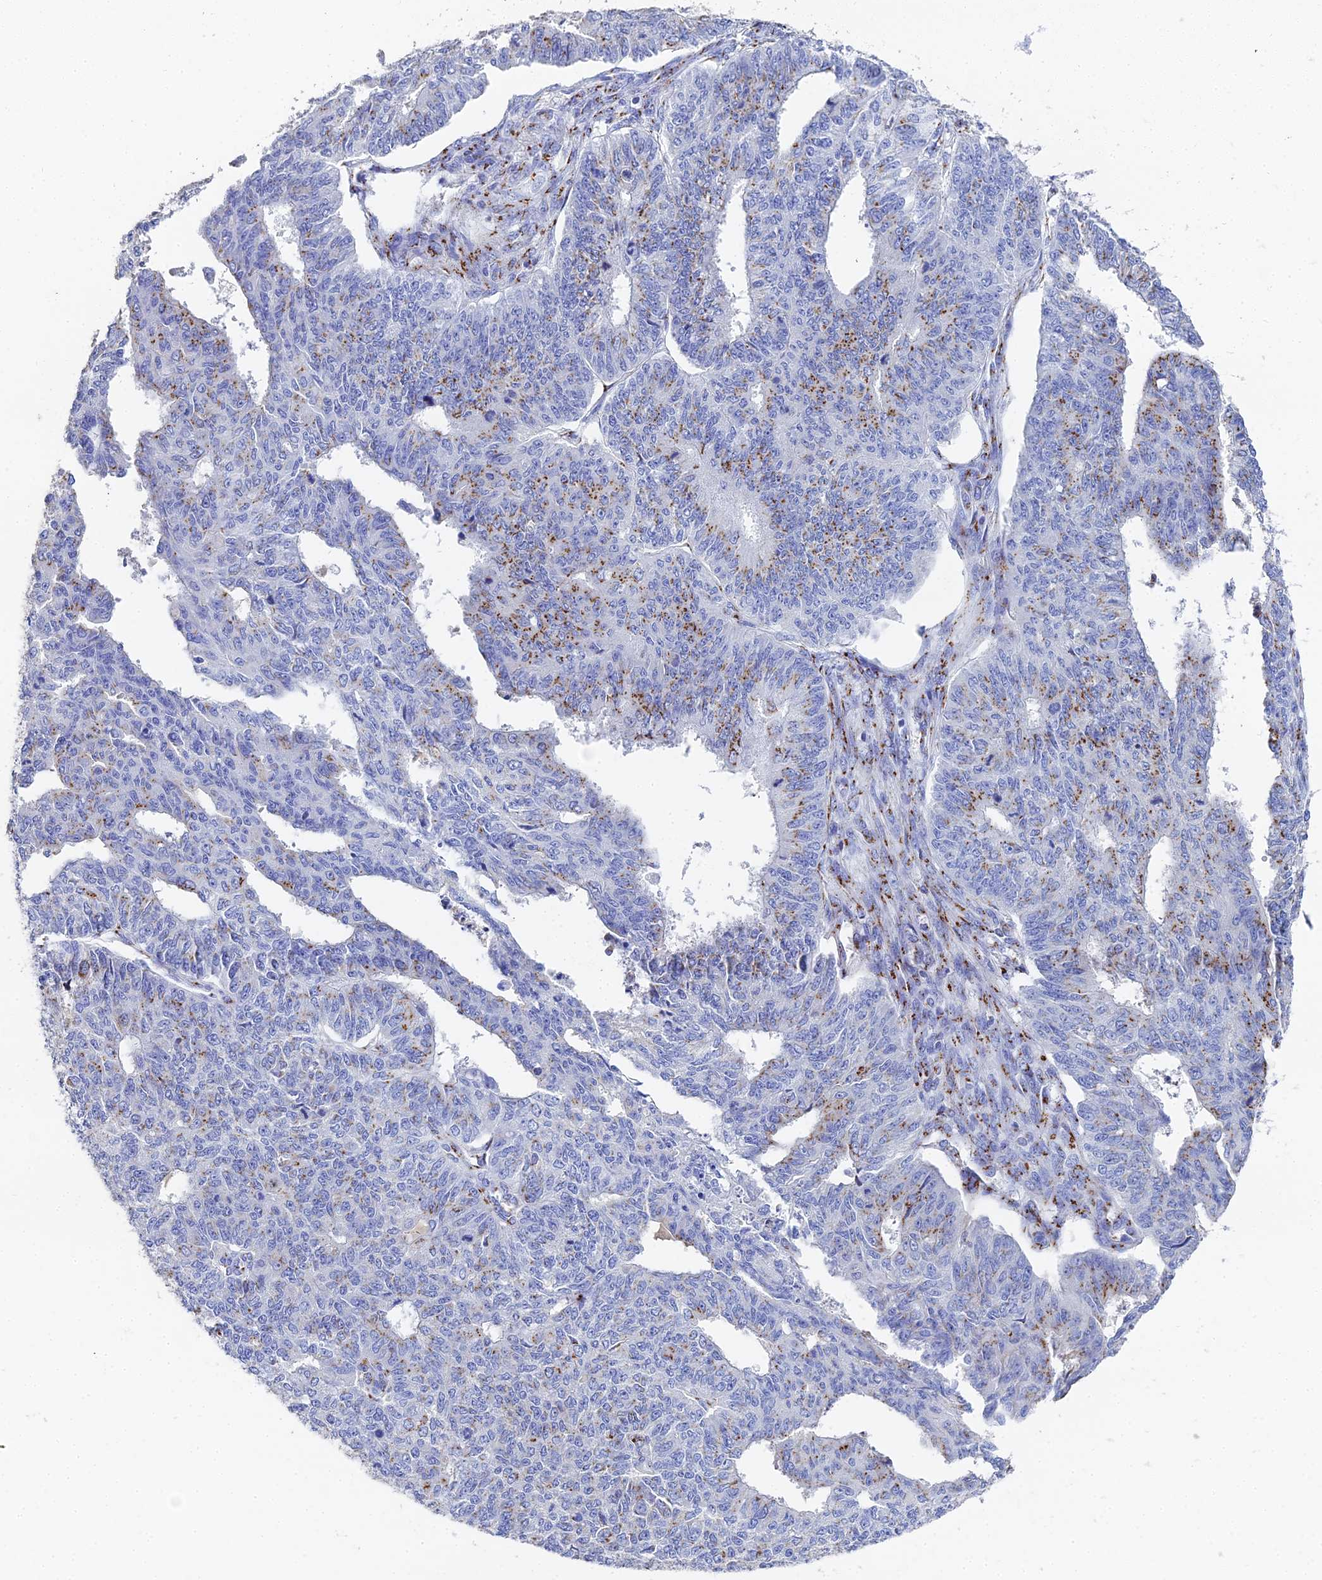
{"staining": {"intensity": "moderate", "quantity": "<25%", "location": "cytoplasmic/membranous"}, "tissue": "endometrial cancer", "cell_type": "Tumor cells", "image_type": "cancer", "snomed": [{"axis": "morphology", "description": "Adenocarcinoma, NOS"}, {"axis": "topography", "description": "Endometrium"}], "caption": "Human endometrial cancer stained with a protein marker demonstrates moderate staining in tumor cells.", "gene": "ENSG00000268674", "patient": {"sex": "female", "age": 32}}